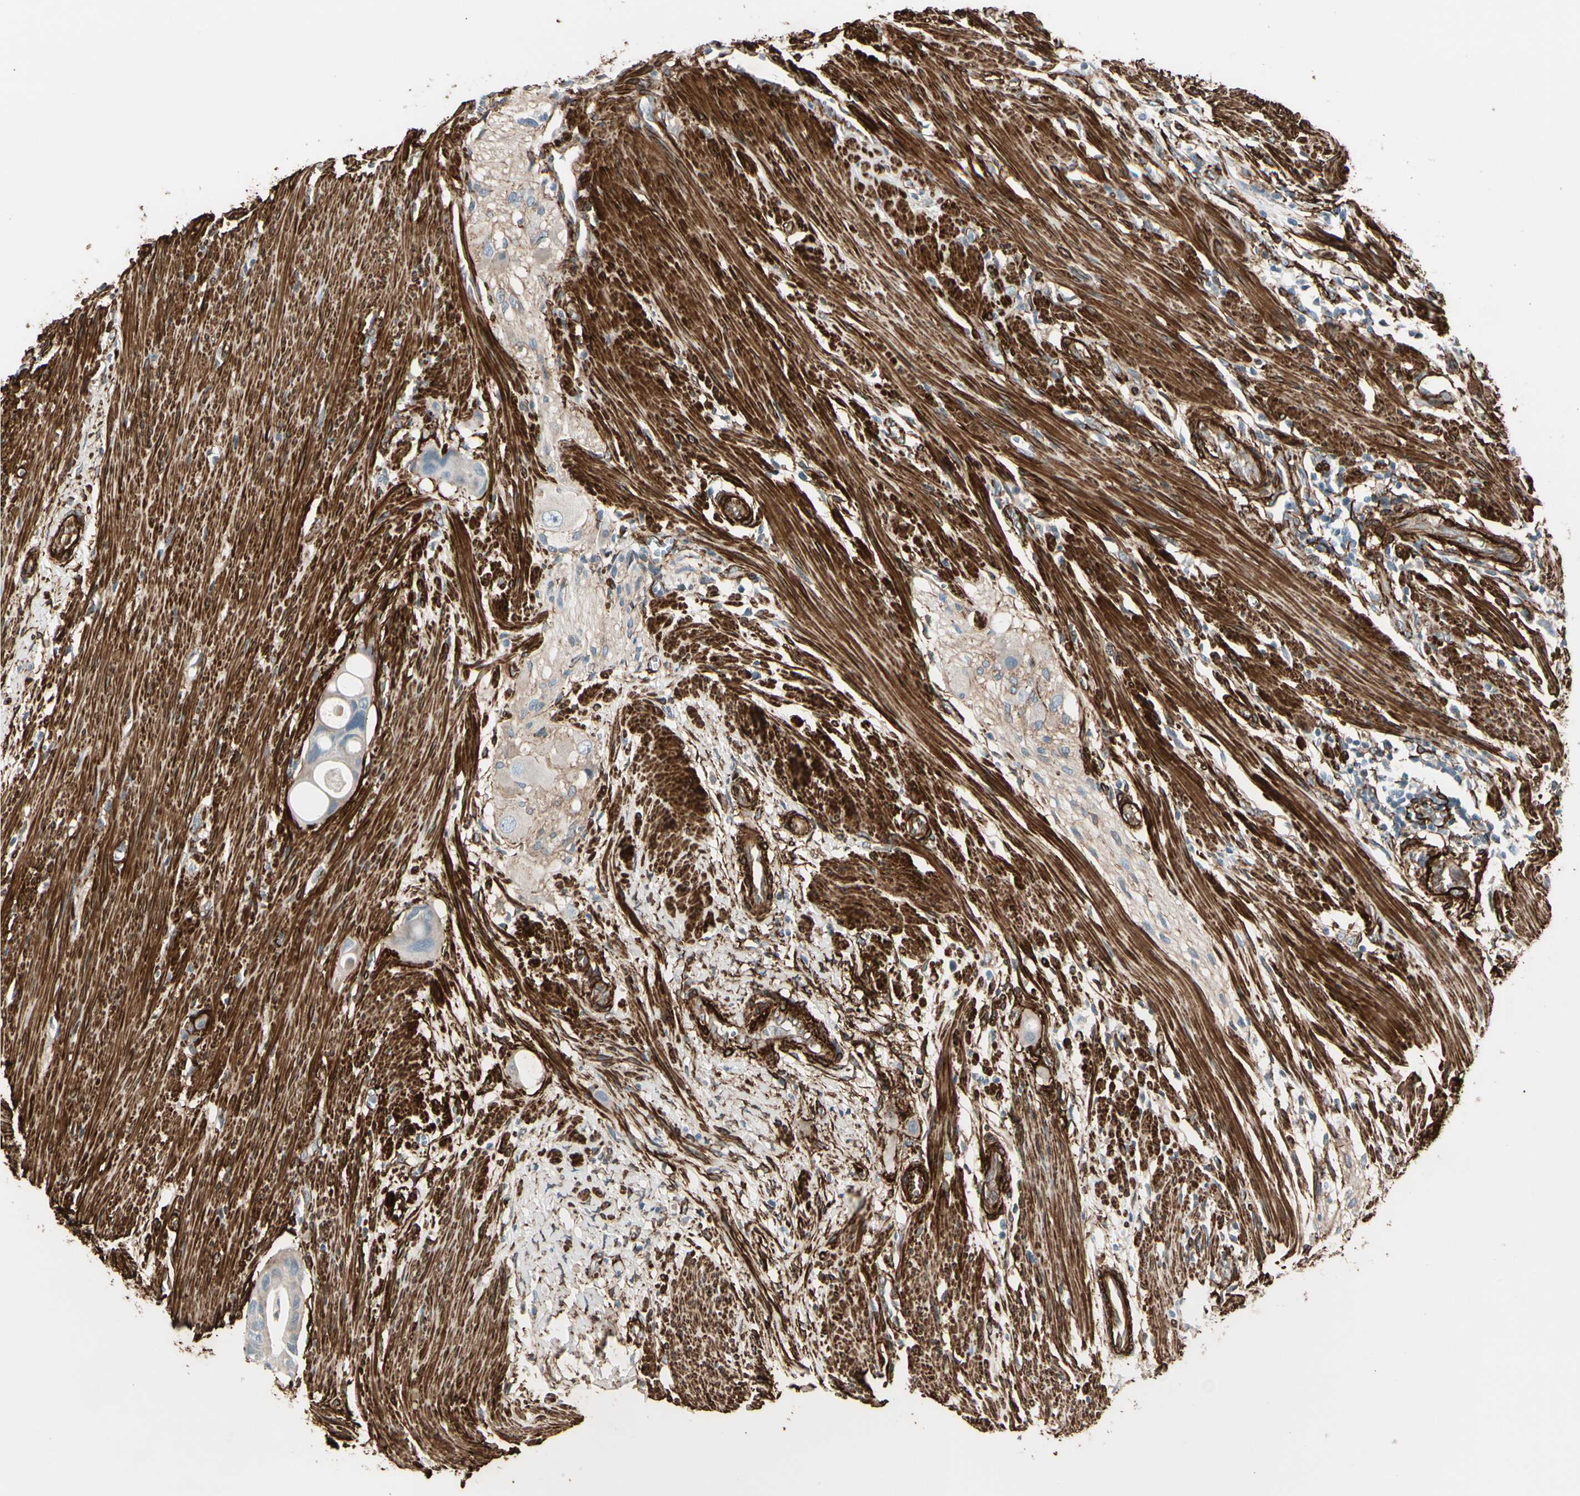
{"staining": {"intensity": "weak", "quantity": "<25%", "location": "cytoplasmic/membranous"}, "tissue": "colorectal cancer", "cell_type": "Tumor cells", "image_type": "cancer", "snomed": [{"axis": "morphology", "description": "Adenocarcinoma, NOS"}, {"axis": "topography", "description": "Colon"}], "caption": "The photomicrograph exhibits no significant expression in tumor cells of adenocarcinoma (colorectal).", "gene": "CALD1", "patient": {"sex": "female", "age": 57}}